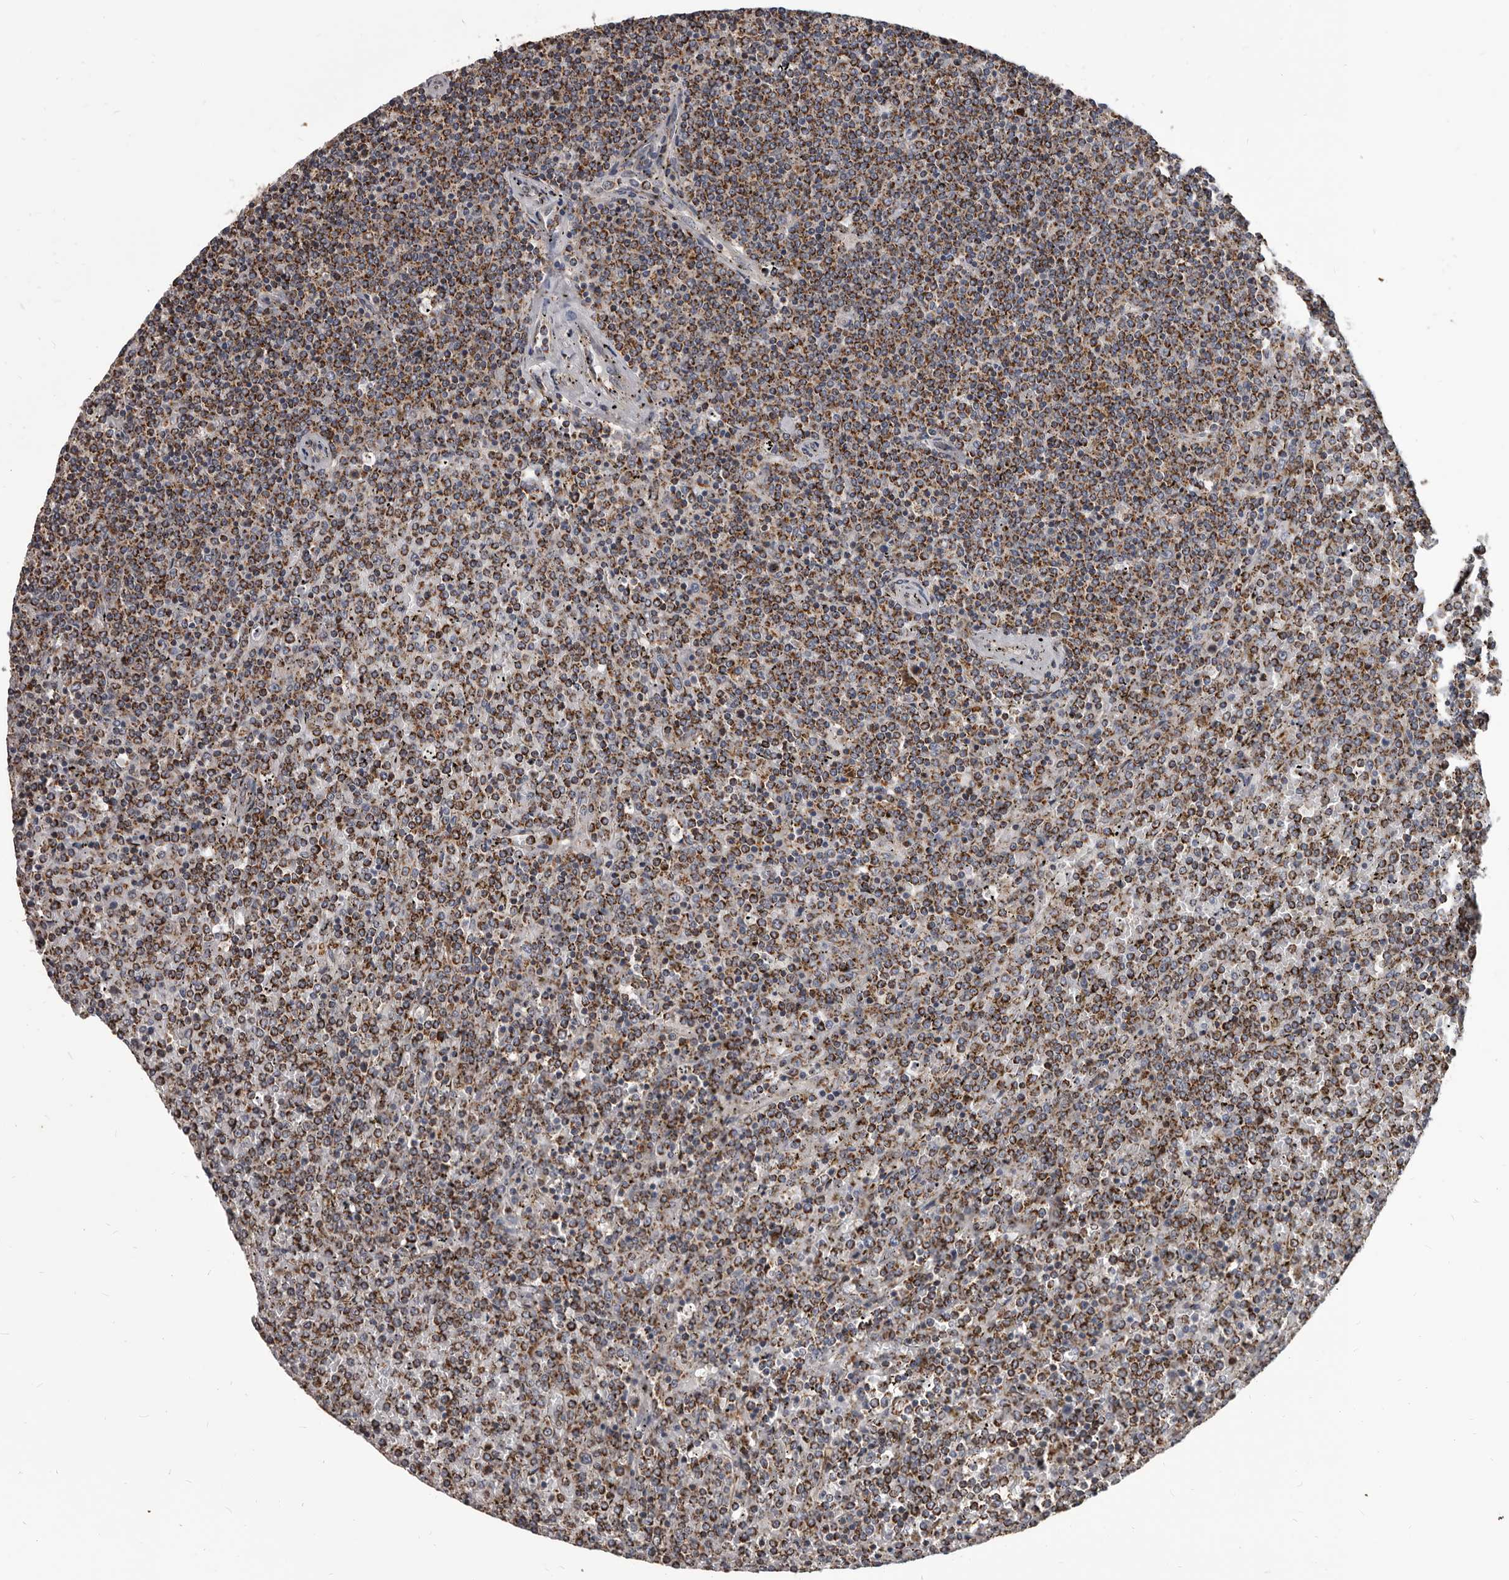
{"staining": {"intensity": "strong", "quantity": ">75%", "location": "cytoplasmic/membranous"}, "tissue": "lymphoma", "cell_type": "Tumor cells", "image_type": "cancer", "snomed": [{"axis": "morphology", "description": "Malignant lymphoma, non-Hodgkin's type, Low grade"}, {"axis": "topography", "description": "Spleen"}], "caption": "This is a micrograph of IHC staining of malignant lymphoma, non-Hodgkin's type (low-grade), which shows strong expression in the cytoplasmic/membranous of tumor cells.", "gene": "ALDH5A1", "patient": {"sex": "female", "age": 19}}